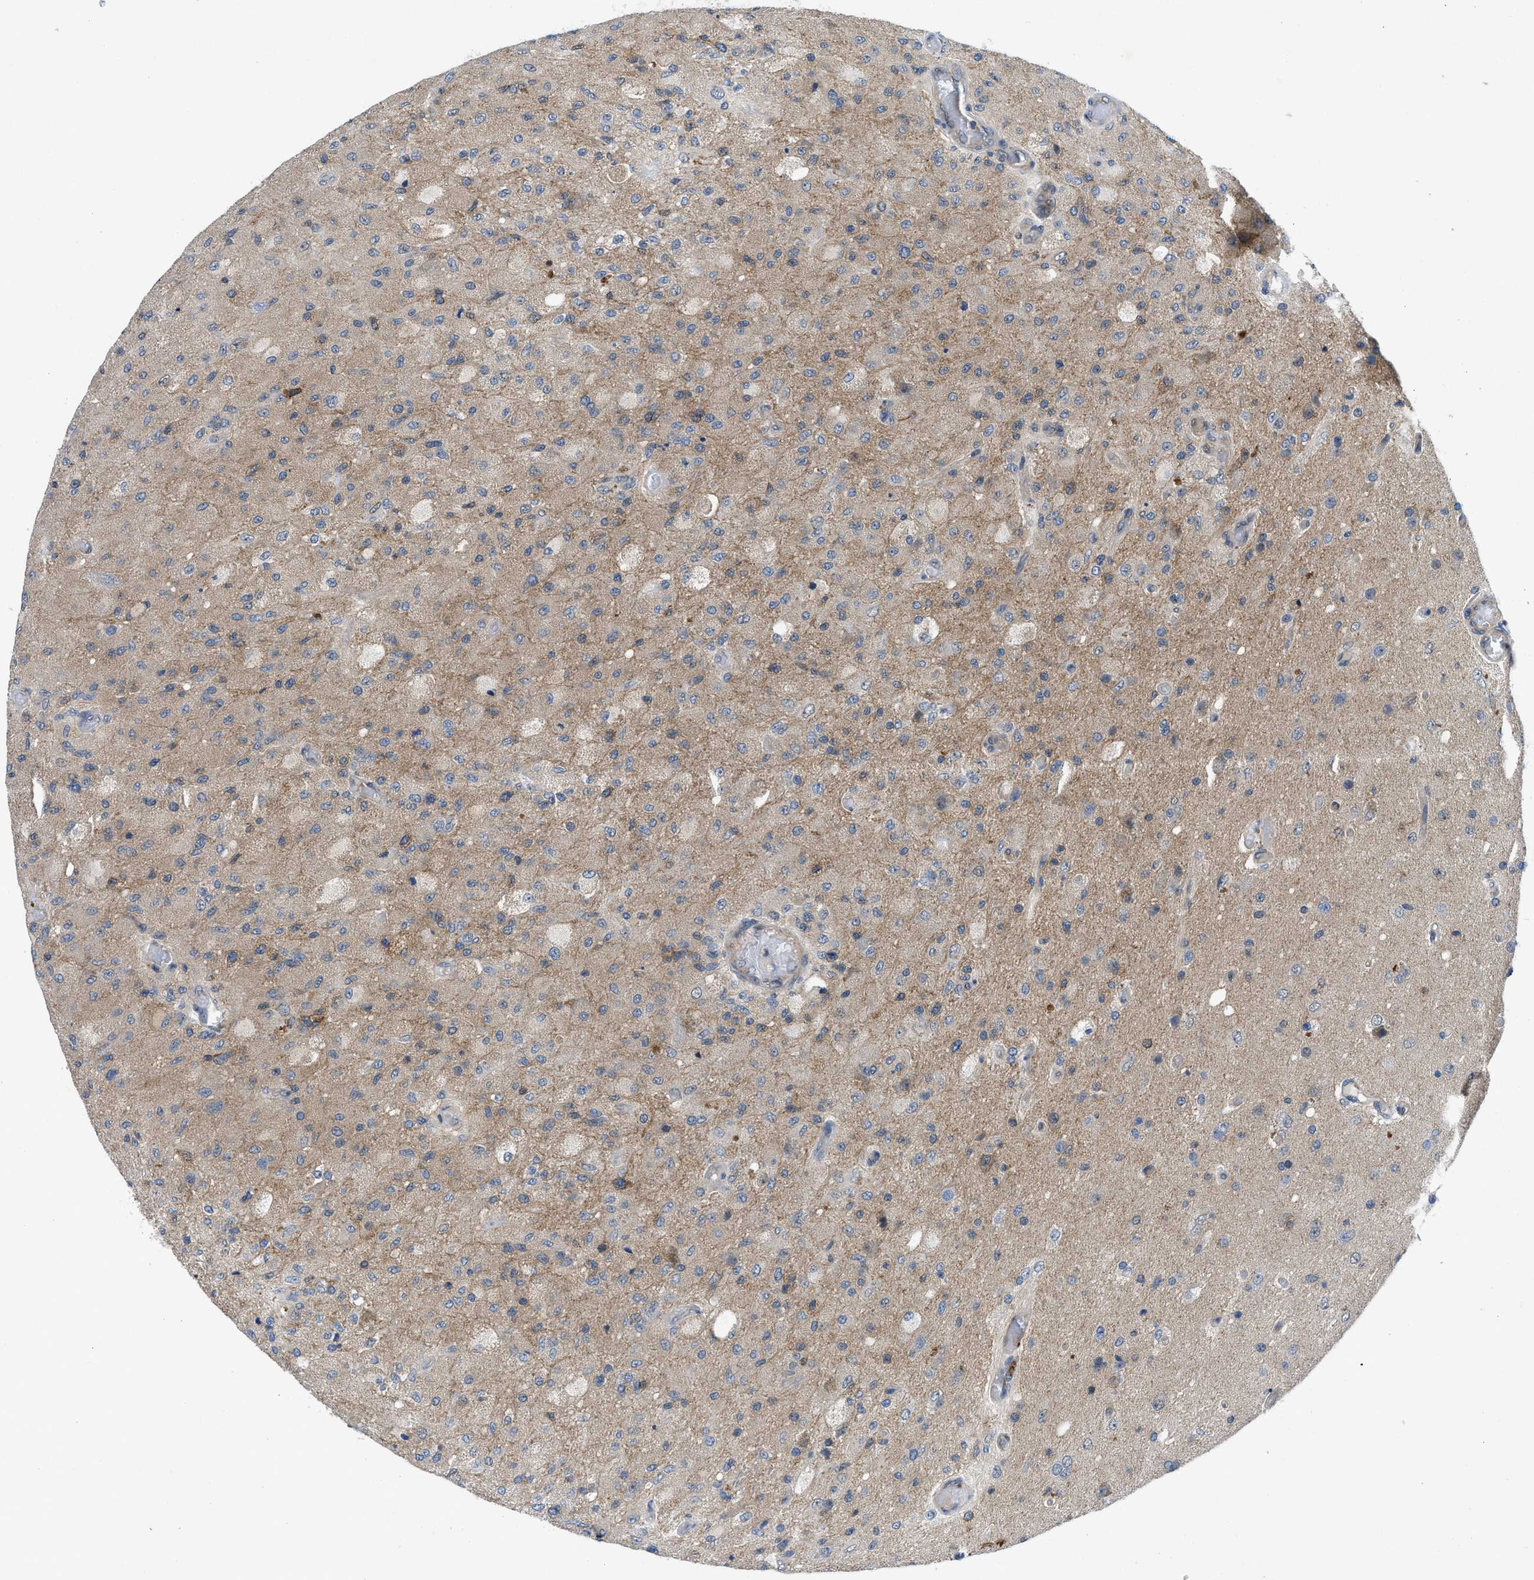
{"staining": {"intensity": "negative", "quantity": "none", "location": "none"}, "tissue": "glioma", "cell_type": "Tumor cells", "image_type": "cancer", "snomed": [{"axis": "morphology", "description": "Normal tissue, NOS"}, {"axis": "morphology", "description": "Glioma, malignant, High grade"}, {"axis": "topography", "description": "Cerebral cortex"}], "caption": "High power microscopy image of an immunohistochemistry (IHC) micrograph of glioma, revealing no significant positivity in tumor cells.", "gene": "PANX1", "patient": {"sex": "male", "age": 77}}